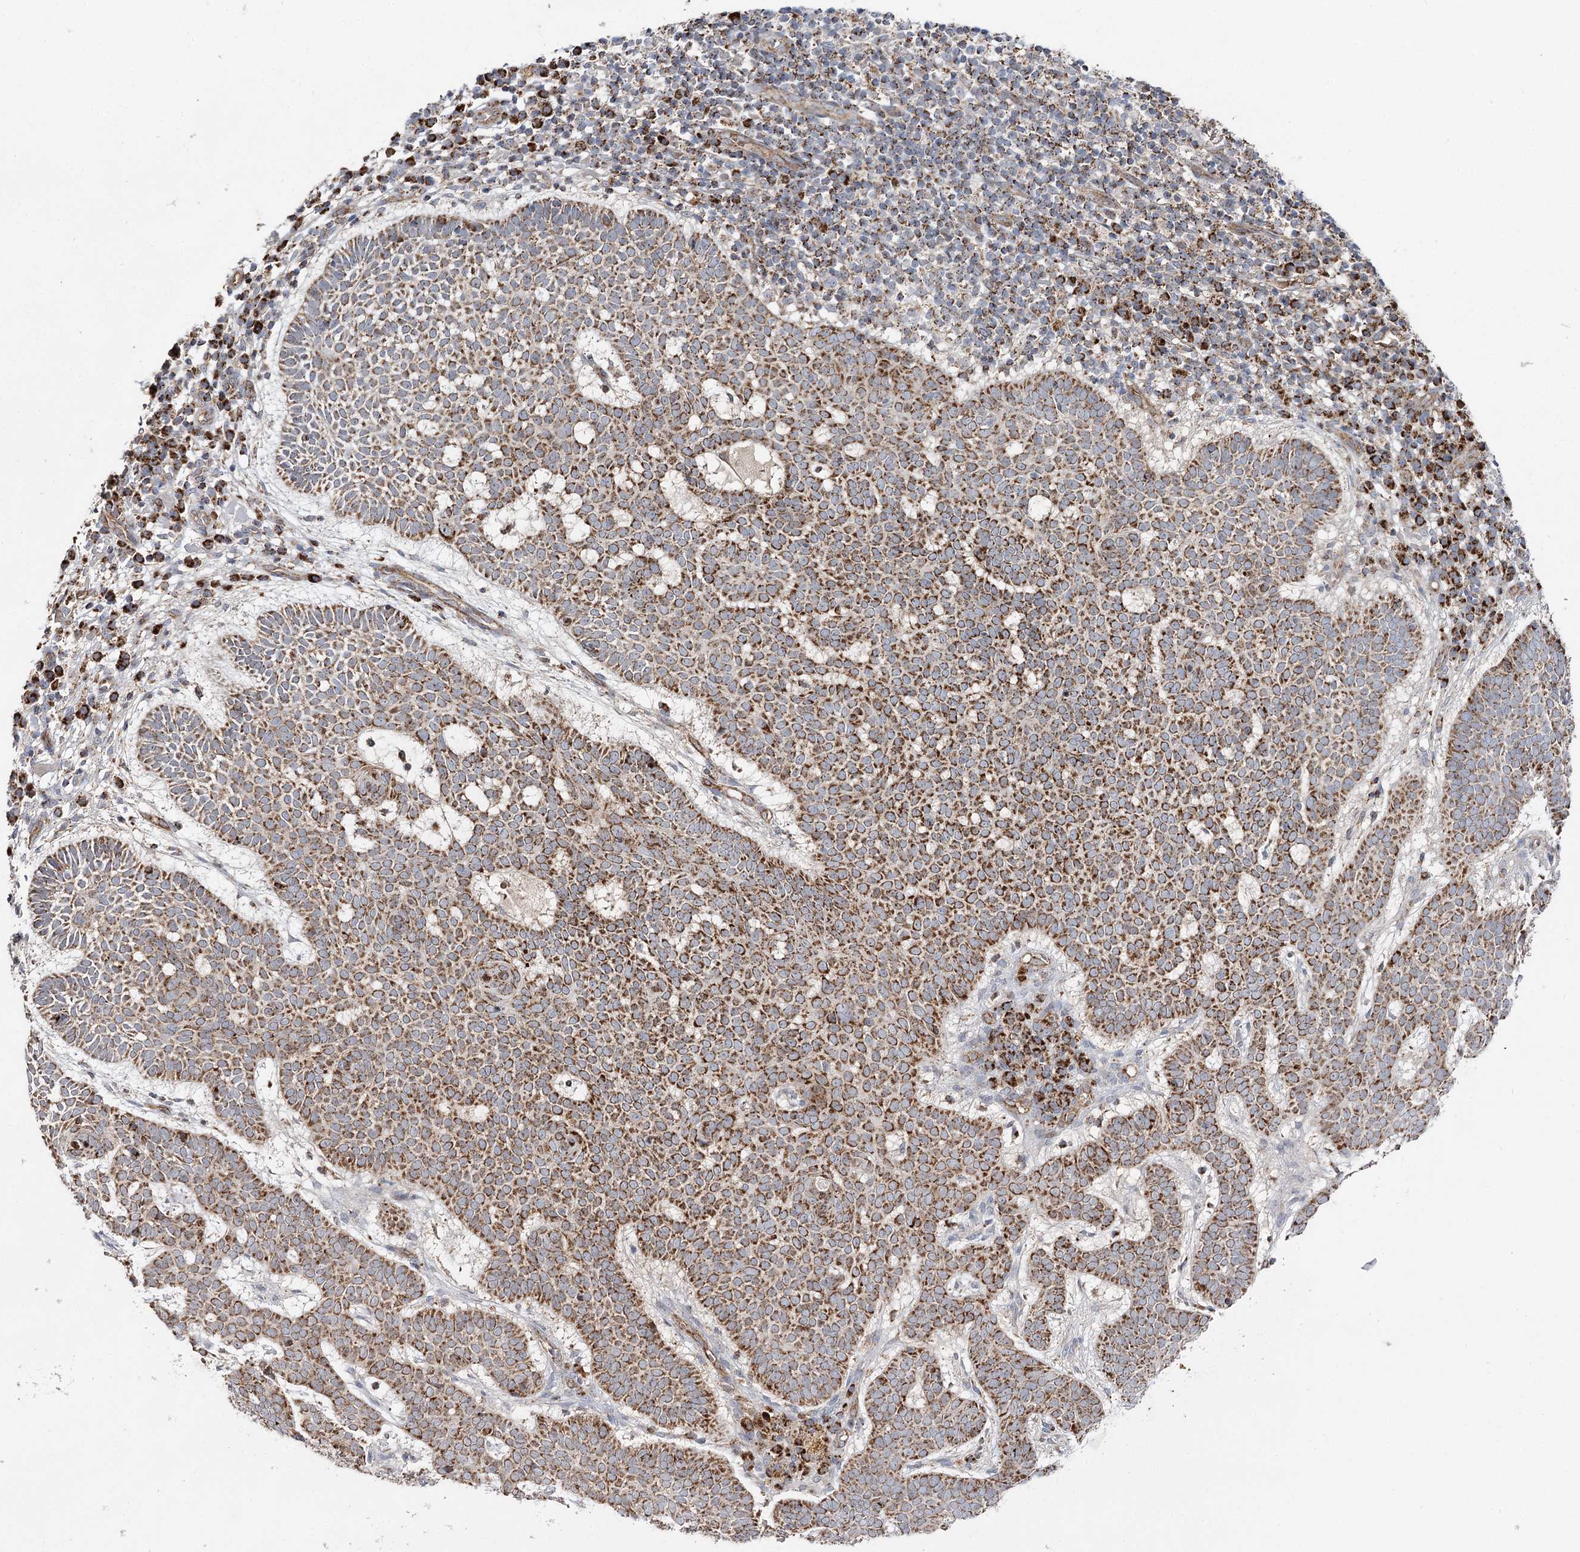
{"staining": {"intensity": "moderate", "quantity": ">75%", "location": "cytoplasmic/membranous"}, "tissue": "skin cancer", "cell_type": "Tumor cells", "image_type": "cancer", "snomed": [{"axis": "morphology", "description": "Basal cell carcinoma"}, {"axis": "topography", "description": "Skin"}], "caption": "A high-resolution histopathology image shows immunohistochemistry (IHC) staining of skin basal cell carcinoma, which shows moderate cytoplasmic/membranous staining in approximately >75% of tumor cells.", "gene": "CBR4", "patient": {"sex": "male", "age": 85}}